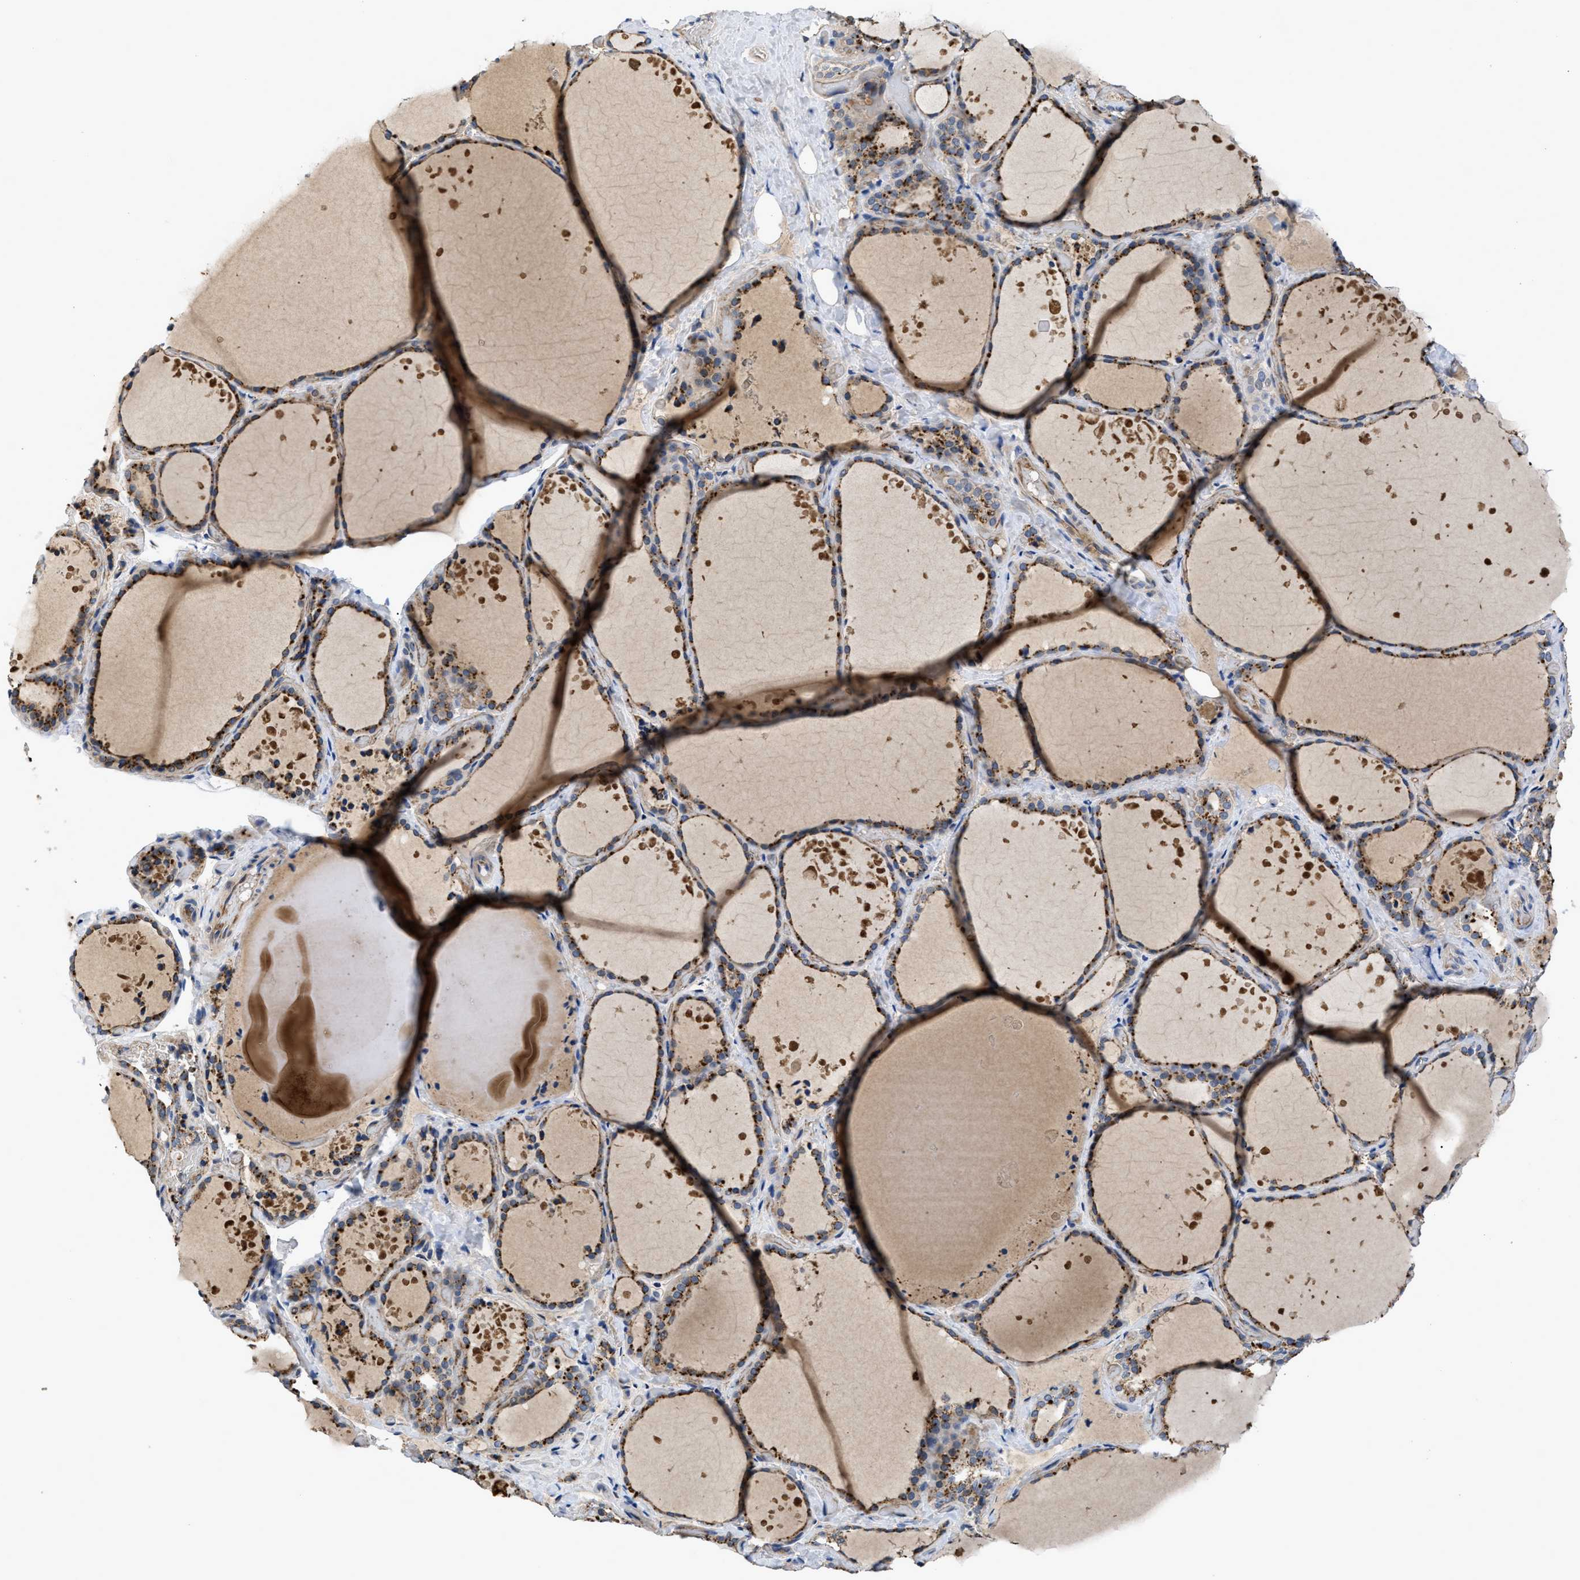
{"staining": {"intensity": "moderate", "quantity": ">75%", "location": "cytoplasmic/membranous"}, "tissue": "thyroid gland", "cell_type": "Glandular cells", "image_type": "normal", "snomed": [{"axis": "morphology", "description": "Normal tissue, NOS"}, {"axis": "topography", "description": "Thyroid gland"}], "caption": "The micrograph reveals a brown stain indicating the presence of a protein in the cytoplasmic/membranous of glandular cells in thyroid gland.", "gene": "SIK2", "patient": {"sex": "female", "age": 44}}